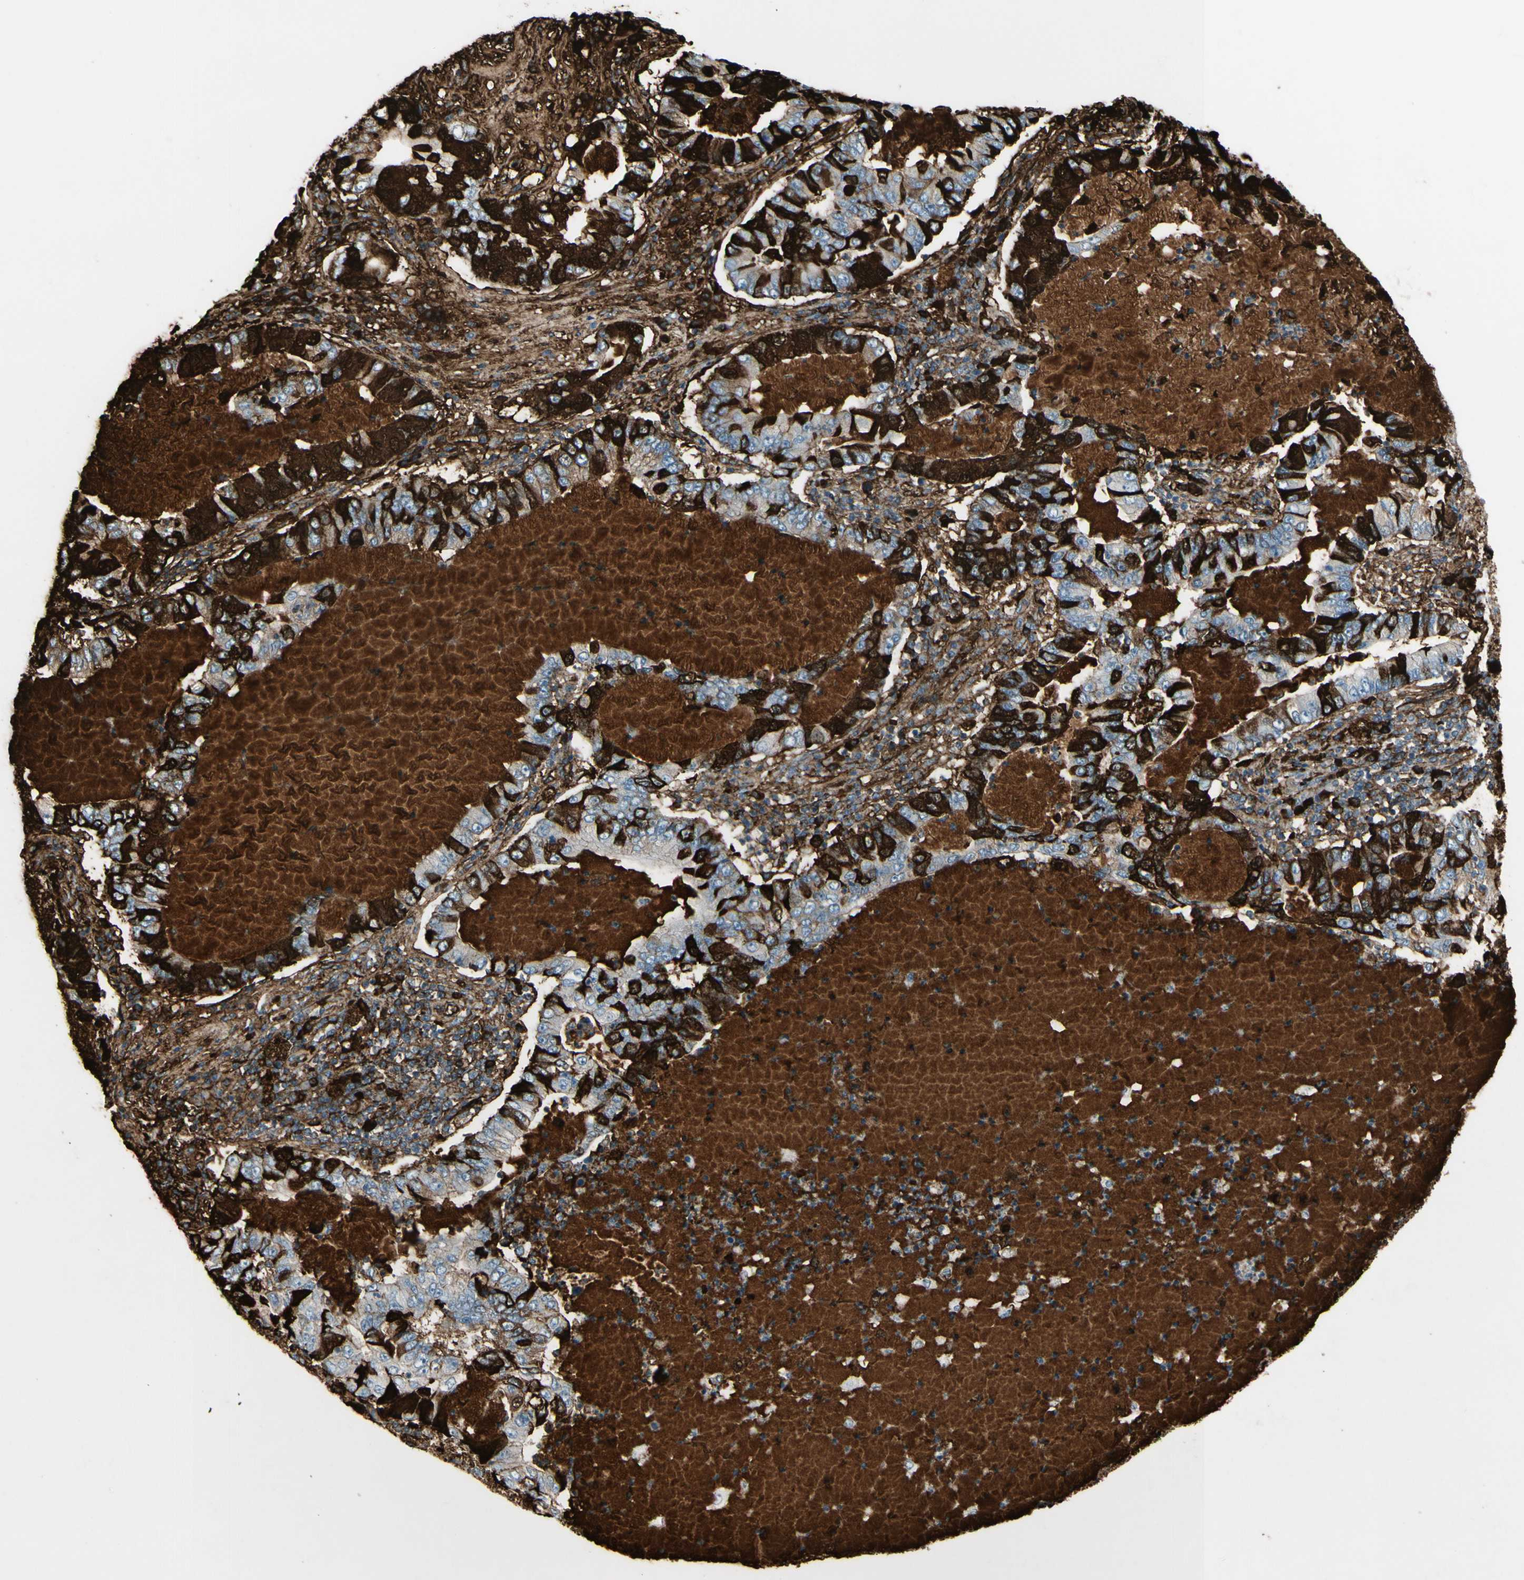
{"staining": {"intensity": "strong", "quantity": "25%-75%", "location": "cytoplasmic/membranous"}, "tissue": "lung cancer", "cell_type": "Tumor cells", "image_type": "cancer", "snomed": [{"axis": "morphology", "description": "Adenocarcinoma, NOS"}, {"axis": "topography", "description": "Lung"}], "caption": "The immunohistochemical stain highlights strong cytoplasmic/membranous staining in tumor cells of lung cancer tissue.", "gene": "IGHG1", "patient": {"sex": "female", "age": 51}}